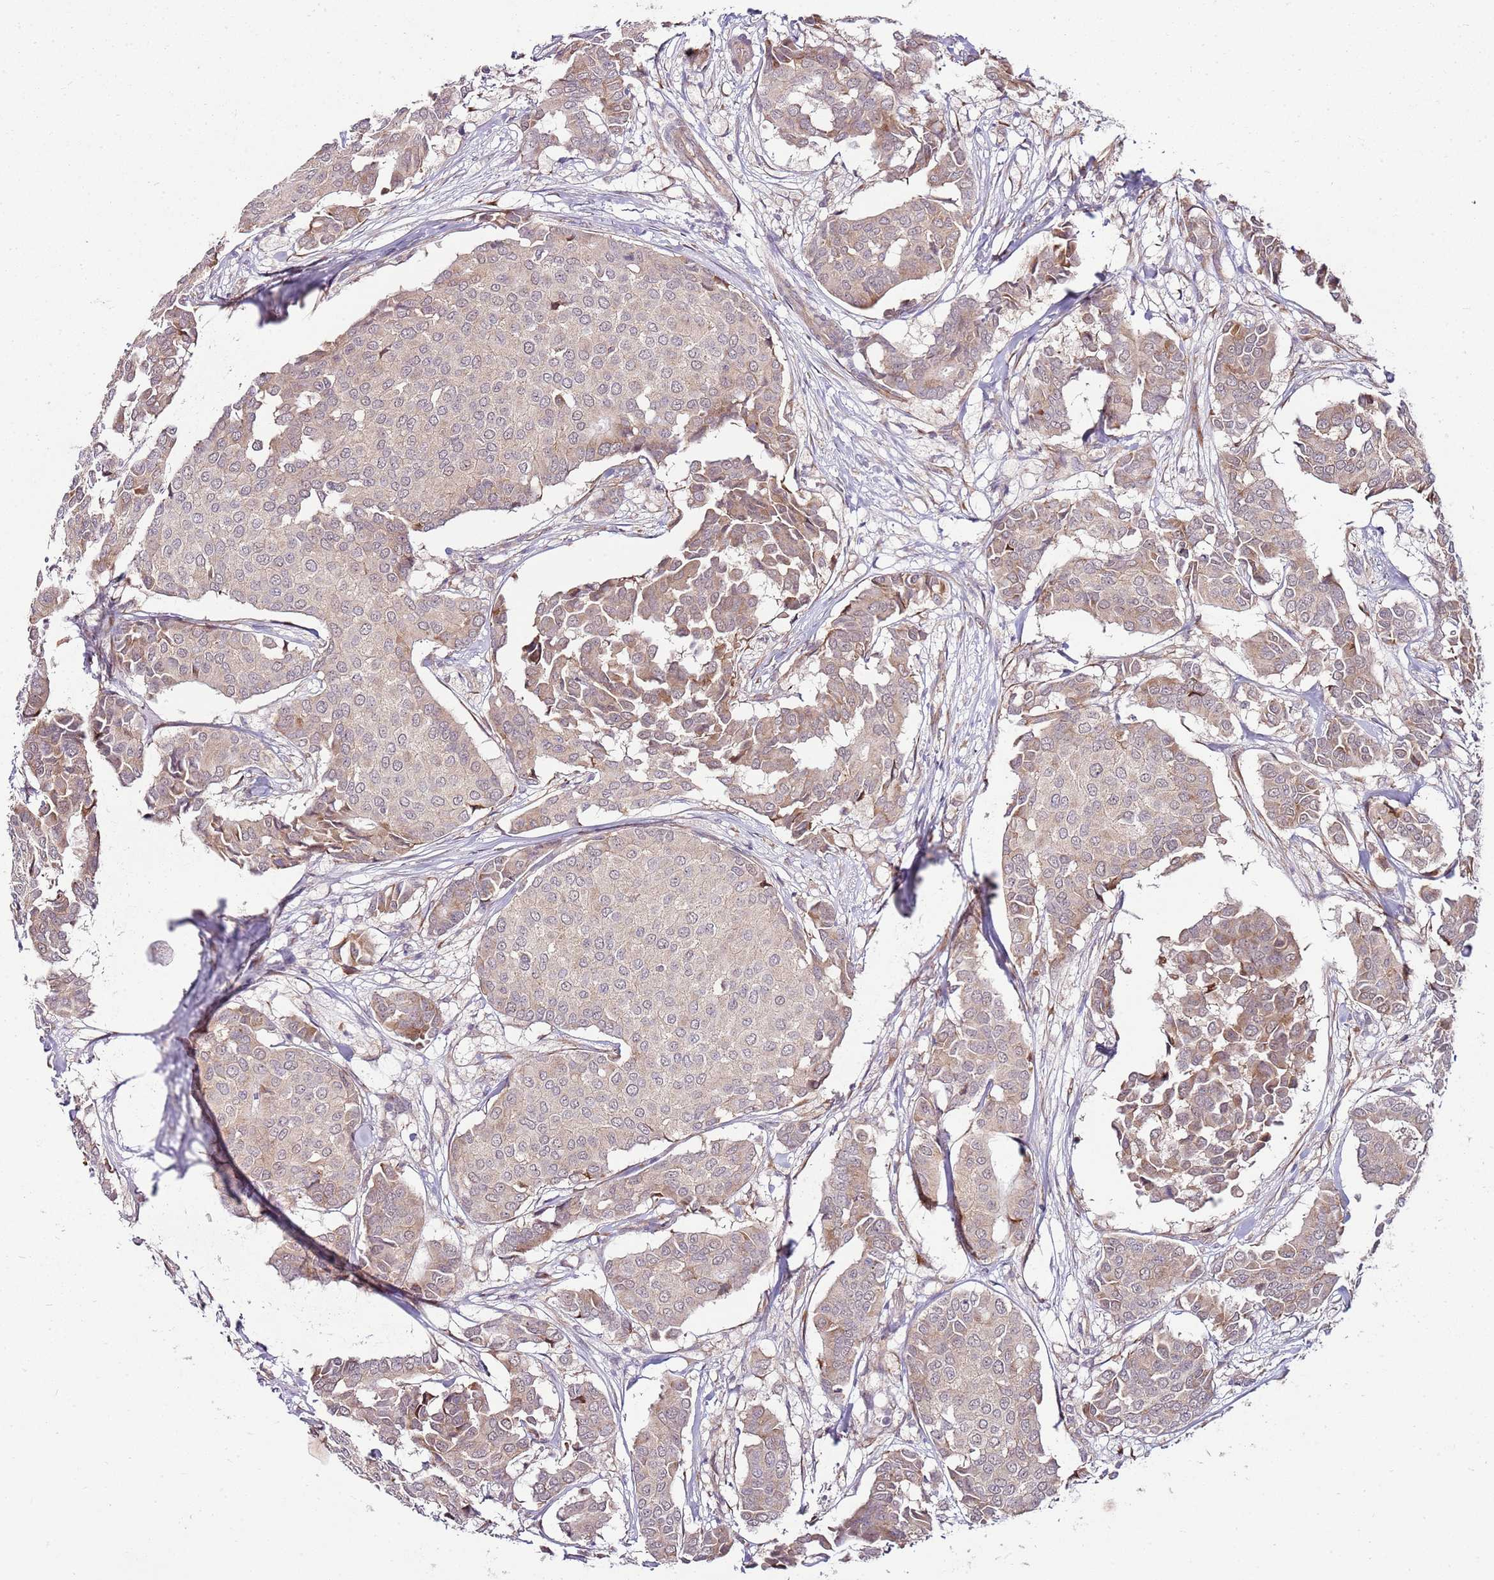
{"staining": {"intensity": "weak", "quantity": "<25%", "location": "cytoplasmic/membranous"}, "tissue": "breast cancer", "cell_type": "Tumor cells", "image_type": "cancer", "snomed": [{"axis": "morphology", "description": "Duct carcinoma"}, {"axis": "topography", "description": "Breast"}], "caption": "Immunohistochemical staining of human breast cancer (intraductal carcinoma) displays no significant staining in tumor cells.", "gene": "FBXL22", "patient": {"sex": "female", "age": 75}}